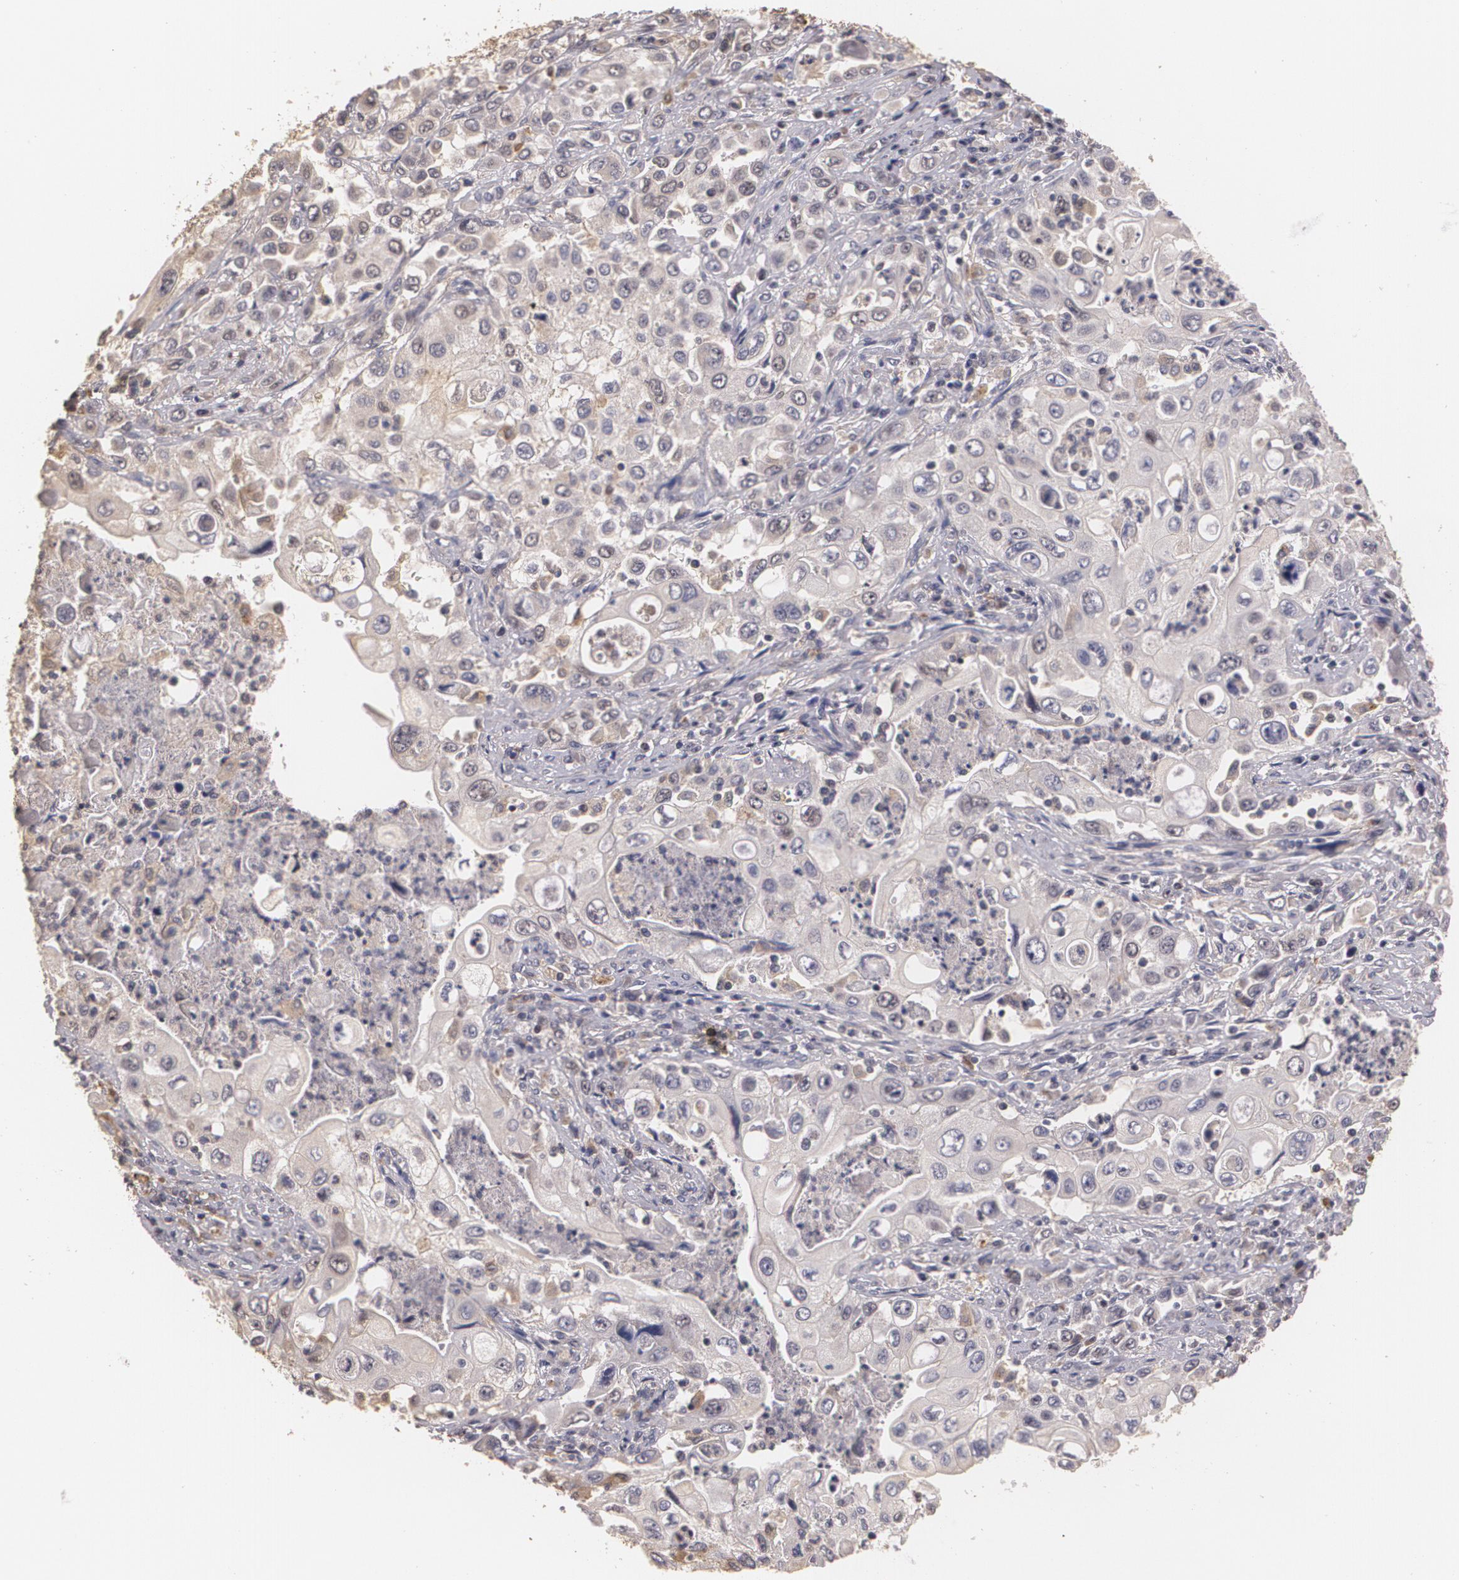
{"staining": {"intensity": "weak", "quantity": "25%-75%", "location": "cytoplasmic/membranous"}, "tissue": "pancreatic cancer", "cell_type": "Tumor cells", "image_type": "cancer", "snomed": [{"axis": "morphology", "description": "Adenocarcinoma, NOS"}, {"axis": "topography", "description": "Pancreas"}], "caption": "A low amount of weak cytoplasmic/membranous staining is identified in approximately 25%-75% of tumor cells in pancreatic adenocarcinoma tissue. Nuclei are stained in blue.", "gene": "BRCA1", "patient": {"sex": "male", "age": 70}}